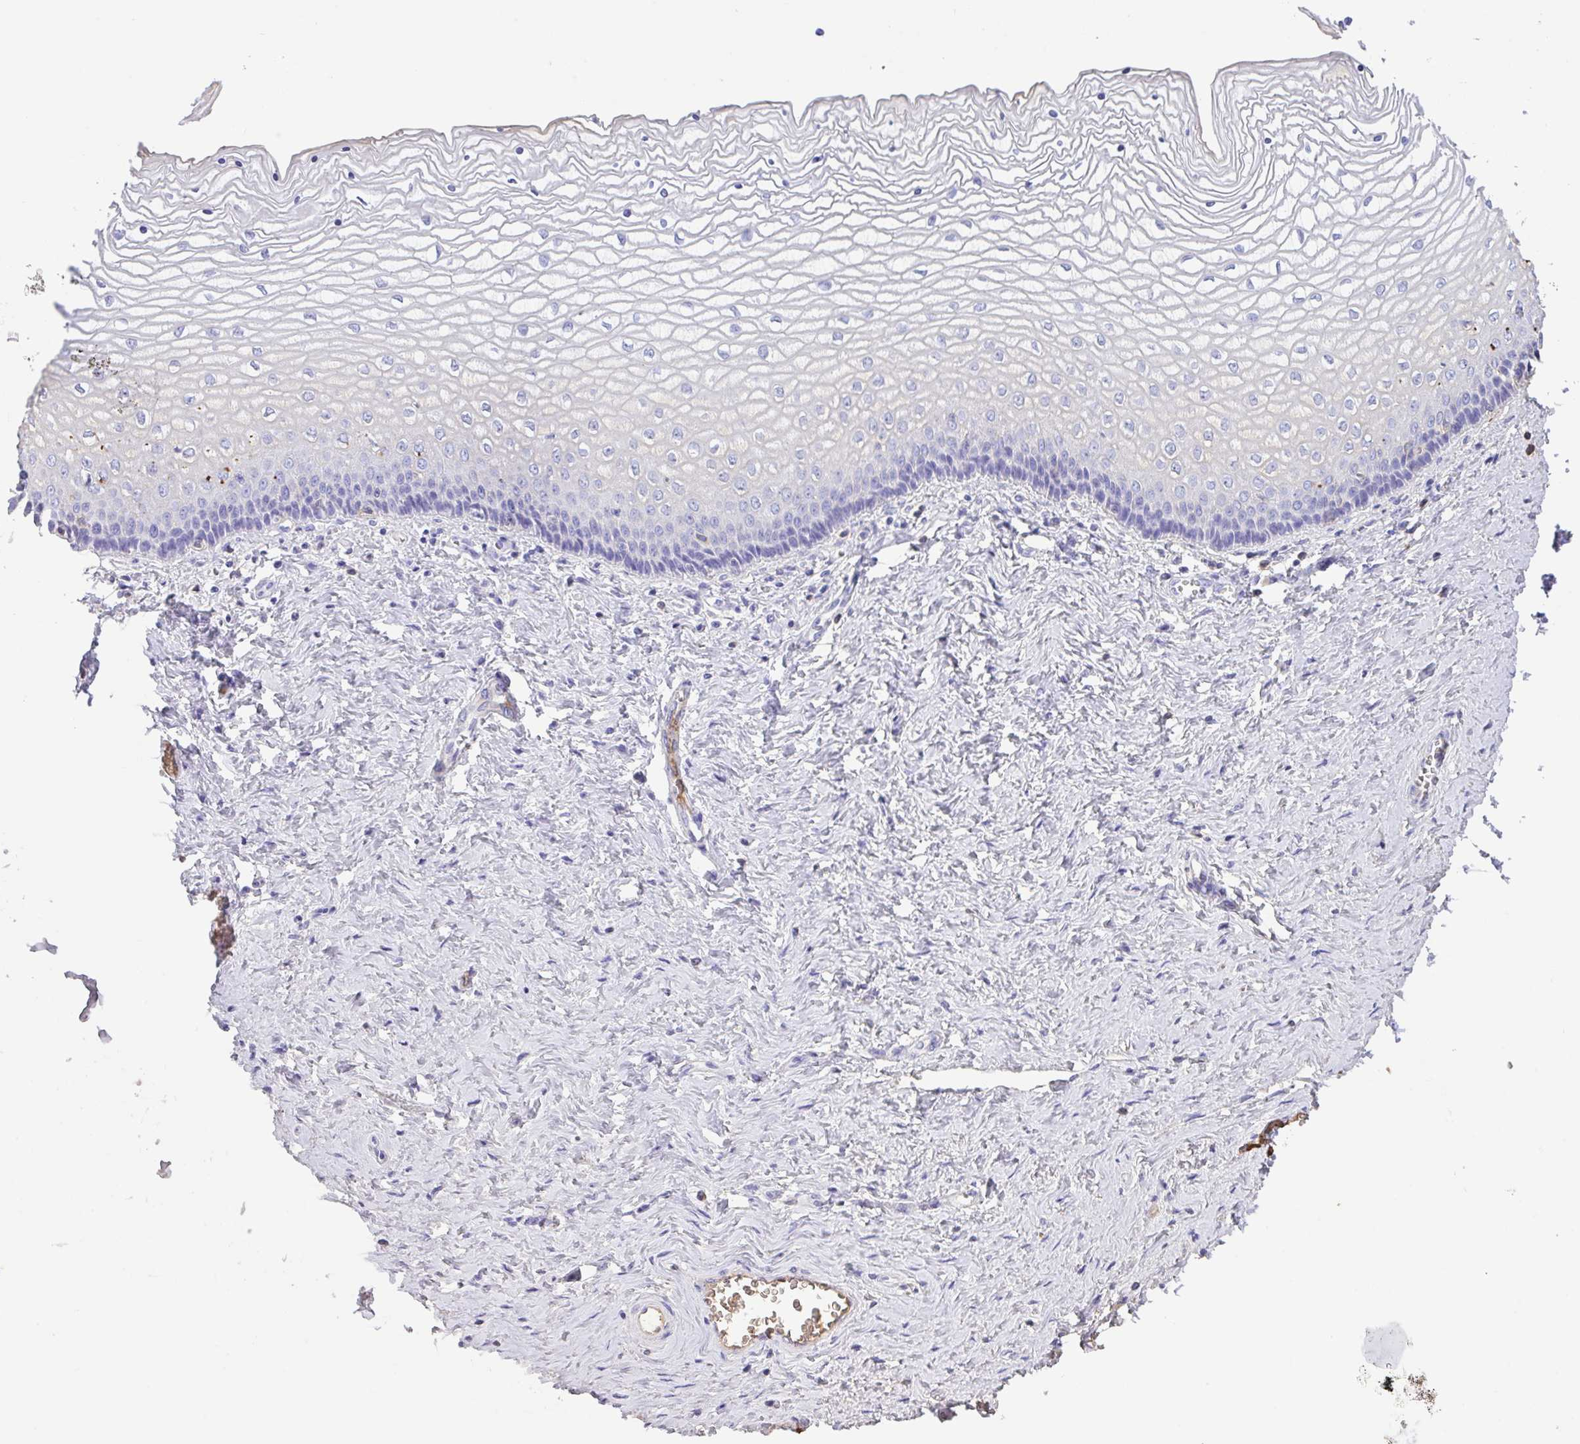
{"staining": {"intensity": "negative", "quantity": "none", "location": "none"}, "tissue": "vagina", "cell_type": "Squamous epithelial cells", "image_type": "normal", "snomed": [{"axis": "morphology", "description": "Normal tissue, NOS"}, {"axis": "topography", "description": "Vagina"}], "caption": "DAB (3,3'-diaminobenzidine) immunohistochemical staining of normal human vagina shows no significant expression in squamous epithelial cells. (DAB (3,3'-diaminobenzidine) immunohistochemistry (IHC), high magnification).", "gene": "HOXC12", "patient": {"sex": "female", "age": 45}}